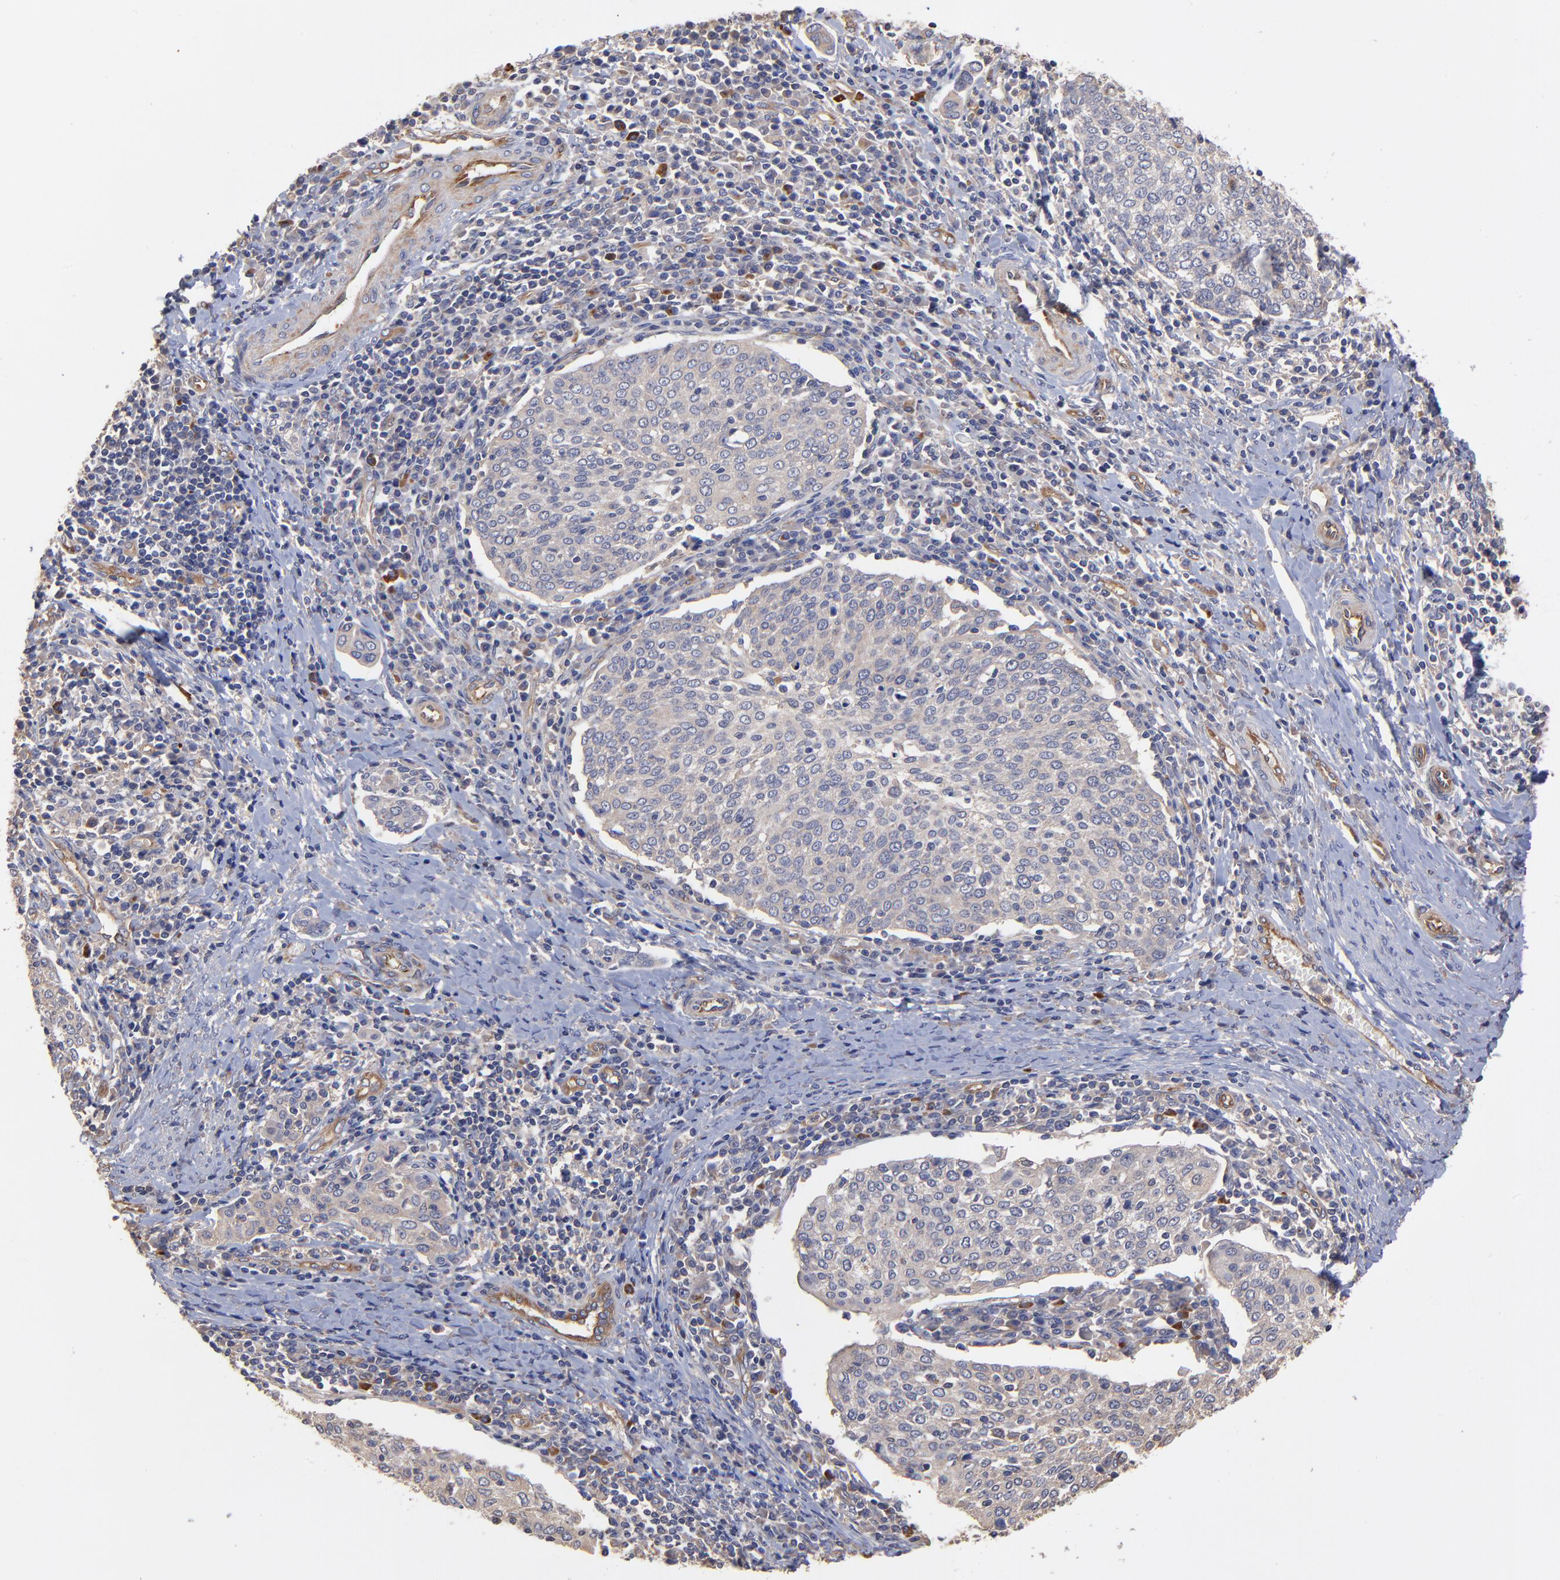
{"staining": {"intensity": "weak", "quantity": ">75%", "location": "cytoplasmic/membranous"}, "tissue": "cervical cancer", "cell_type": "Tumor cells", "image_type": "cancer", "snomed": [{"axis": "morphology", "description": "Squamous cell carcinoma, NOS"}, {"axis": "topography", "description": "Cervix"}], "caption": "Immunohistochemistry (IHC) micrograph of neoplastic tissue: squamous cell carcinoma (cervical) stained using immunohistochemistry (IHC) shows low levels of weak protein expression localized specifically in the cytoplasmic/membranous of tumor cells, appearing as a cytoplasmic/membranous brown color.", "gene": "ASB7", "patient": {"sex": "female", "age": 40}}